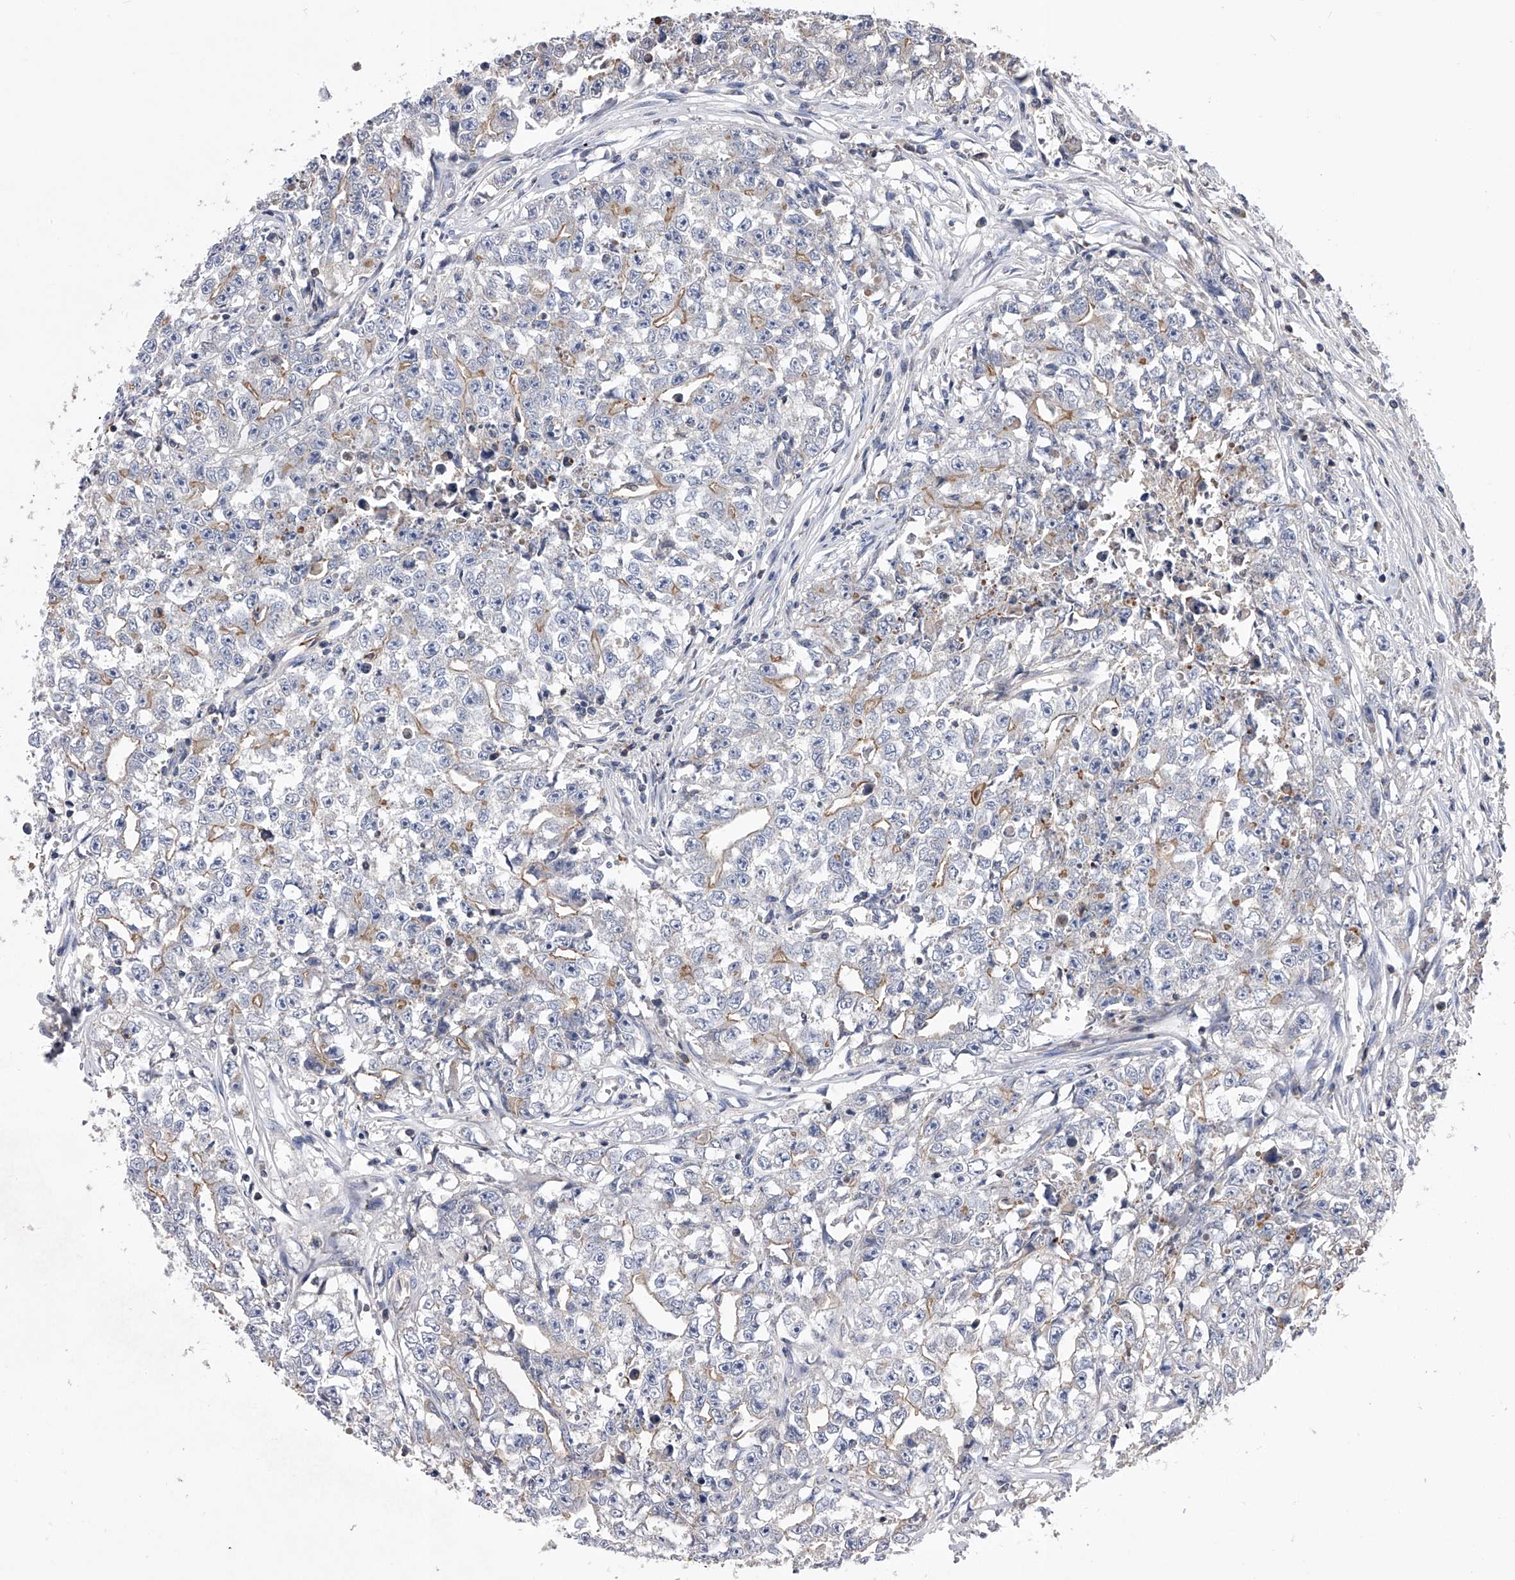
{"staining": {"intensity": "moderate", "quantity": "<25%", "location": "cytoplasmic/membranous"}, "tissue": "testis cancer", "cell_type": "Tumor cells", "image_type": "cancer", "snomed": [{"axis": "morphology", "description": "Seminoma, NOS"}, {"axis": "morphology", "description": "Carcinoma, Embryonal, NOS"}, {"axis": "topography", "description": "Testis"}], "caption": "The immunohistochemical stain shows moderate cytoplasmic/membranous expression in tumor cells of testis seminoma tissue. The protein of interest is shown in brown color, while the nuclei are stained blue.", "gene": "CUL7", "patient": {"sex": "male", "age": 43}}